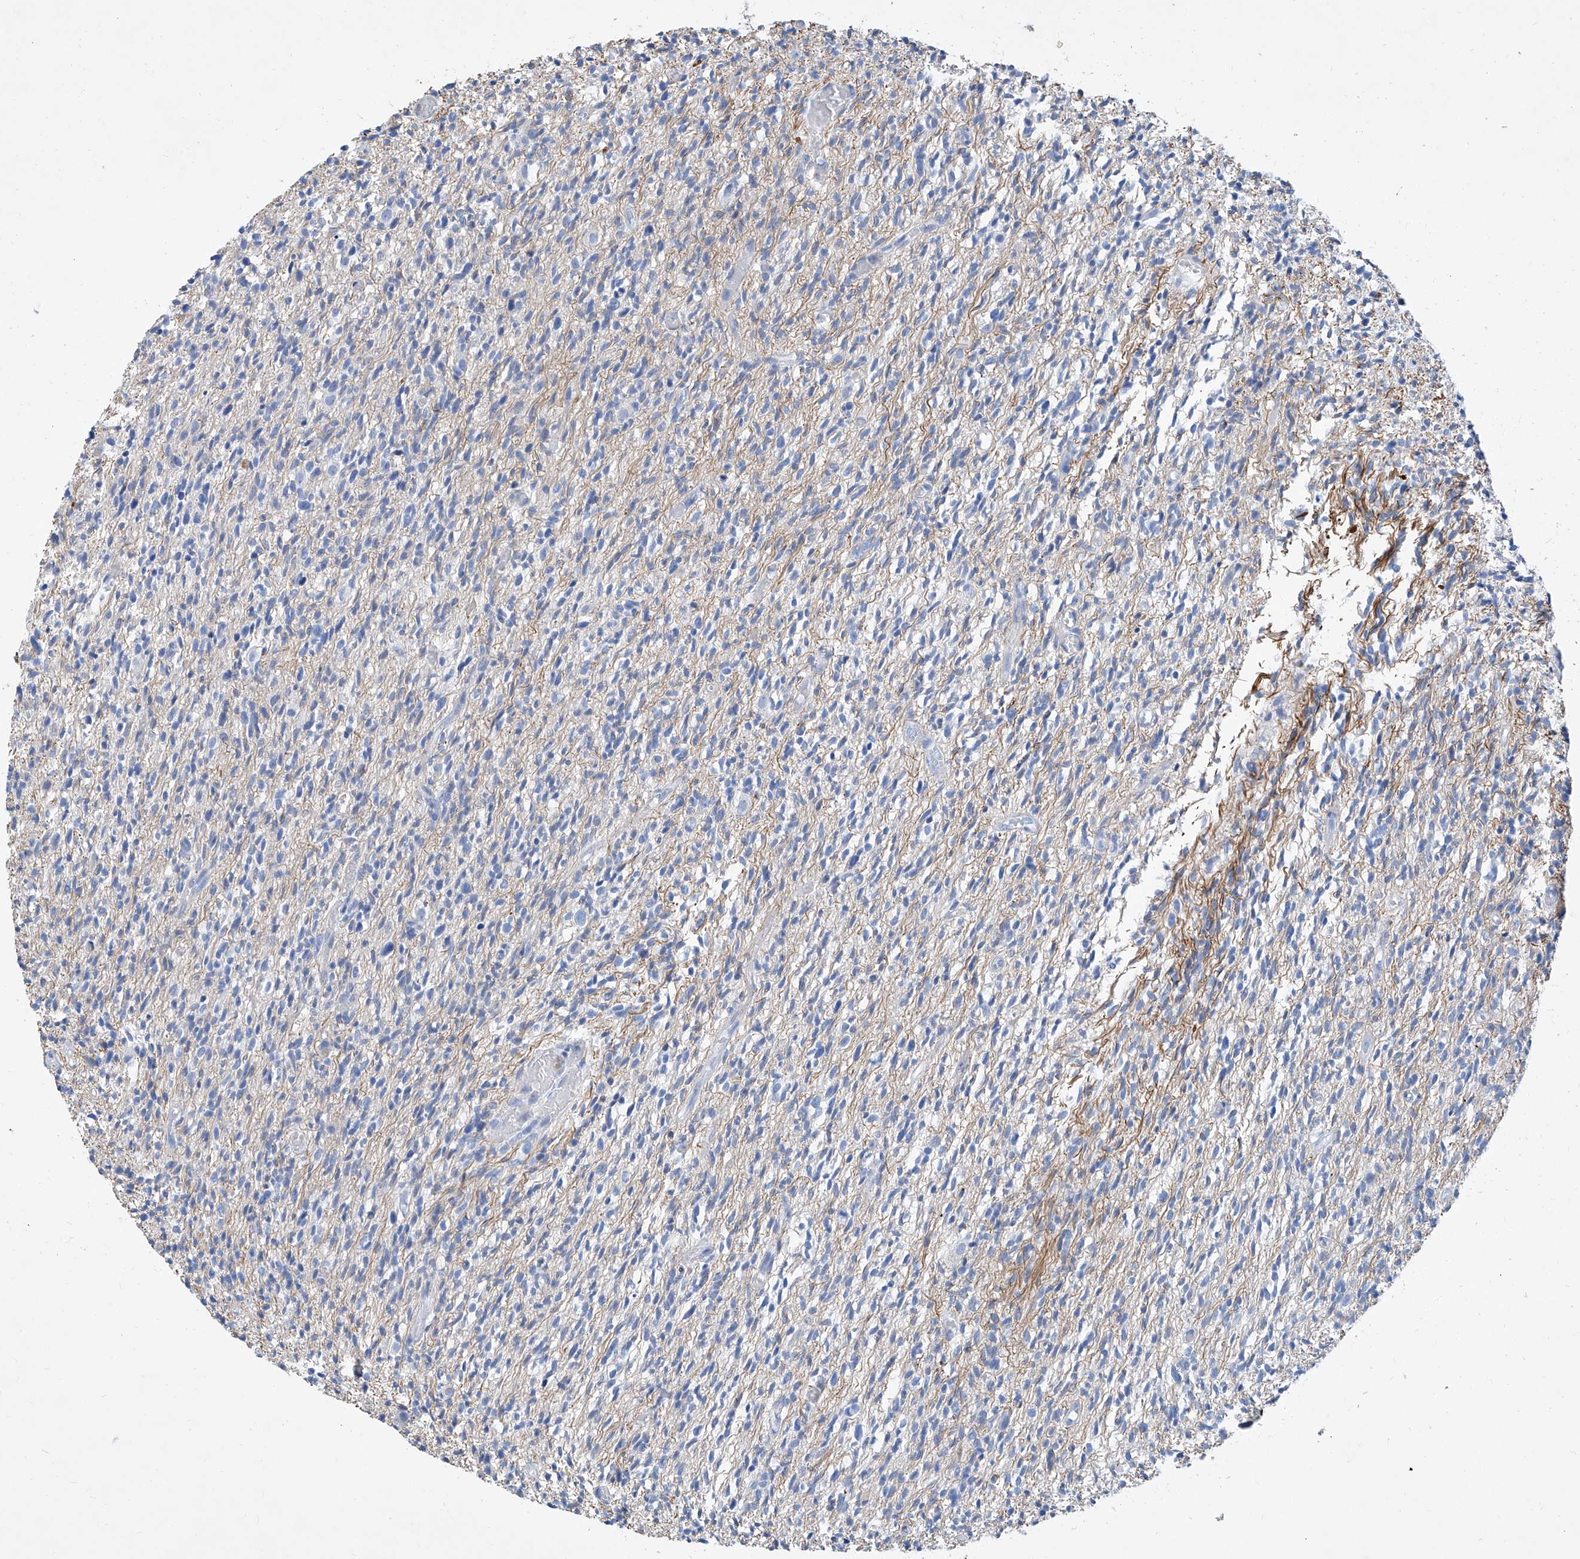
{"staining": {"intensity": "negative", "quantity": "none", "location": "none"}, "tissue": "glioma", "cell_type": "Tumor cells", "image_type": "cancer", "snomed": [{"axis": "morphology", "description": "Glioma, malignant, High grade"}, {"axis": "topography", "description": "Brain"}], "caption": "Malignant high-grade glioma was stained to show a protein in brown. There is no significant staining in tumor cells.", "gene": "SLC25A29", "patient": {"sex": "female", "age": 57}}